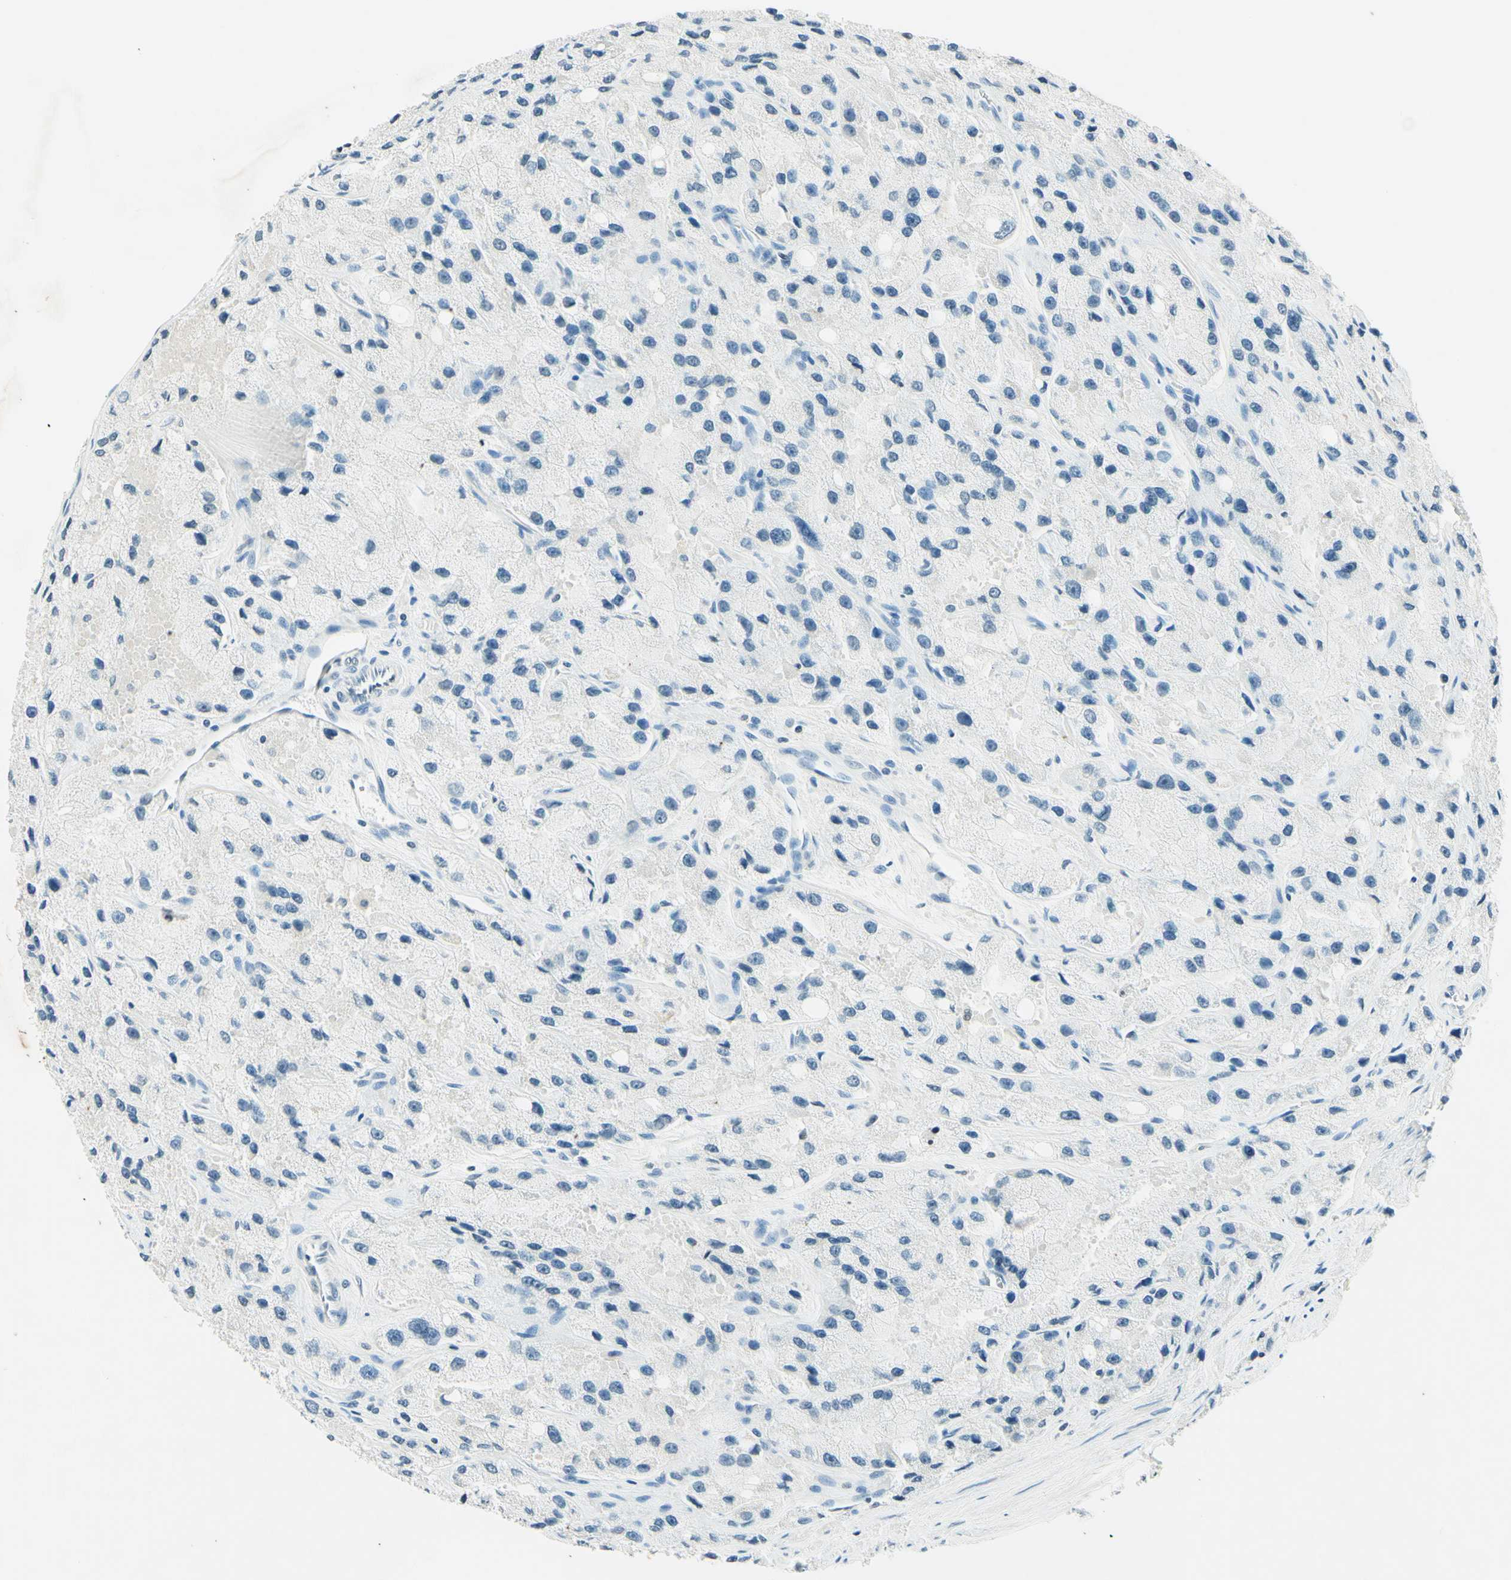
{"staining": {"intensity": "negative", "quantity": "none", "location": "none"}, "tissue": "prostate cancer", "cell_type": "Tumor cells", "image_type": "cancer", "snomed": [{"axis": "morphology", "description": "Adenocarcinoma, High grade"}, {"axis": "topography", "description": "Prostate"}], "caption": "The micrograph demonstrates no significant positivity in tumor cells of adenocarcinoma (high-grade) (prostate). Brightfield microscopy of IHC stained with DAB (3,3'-diaminobenzidine) (brown) and hematoxylin (blue), captured at high magnification.", "gene": "MSH2", "patient": {"sex": "male", "age": 58}}